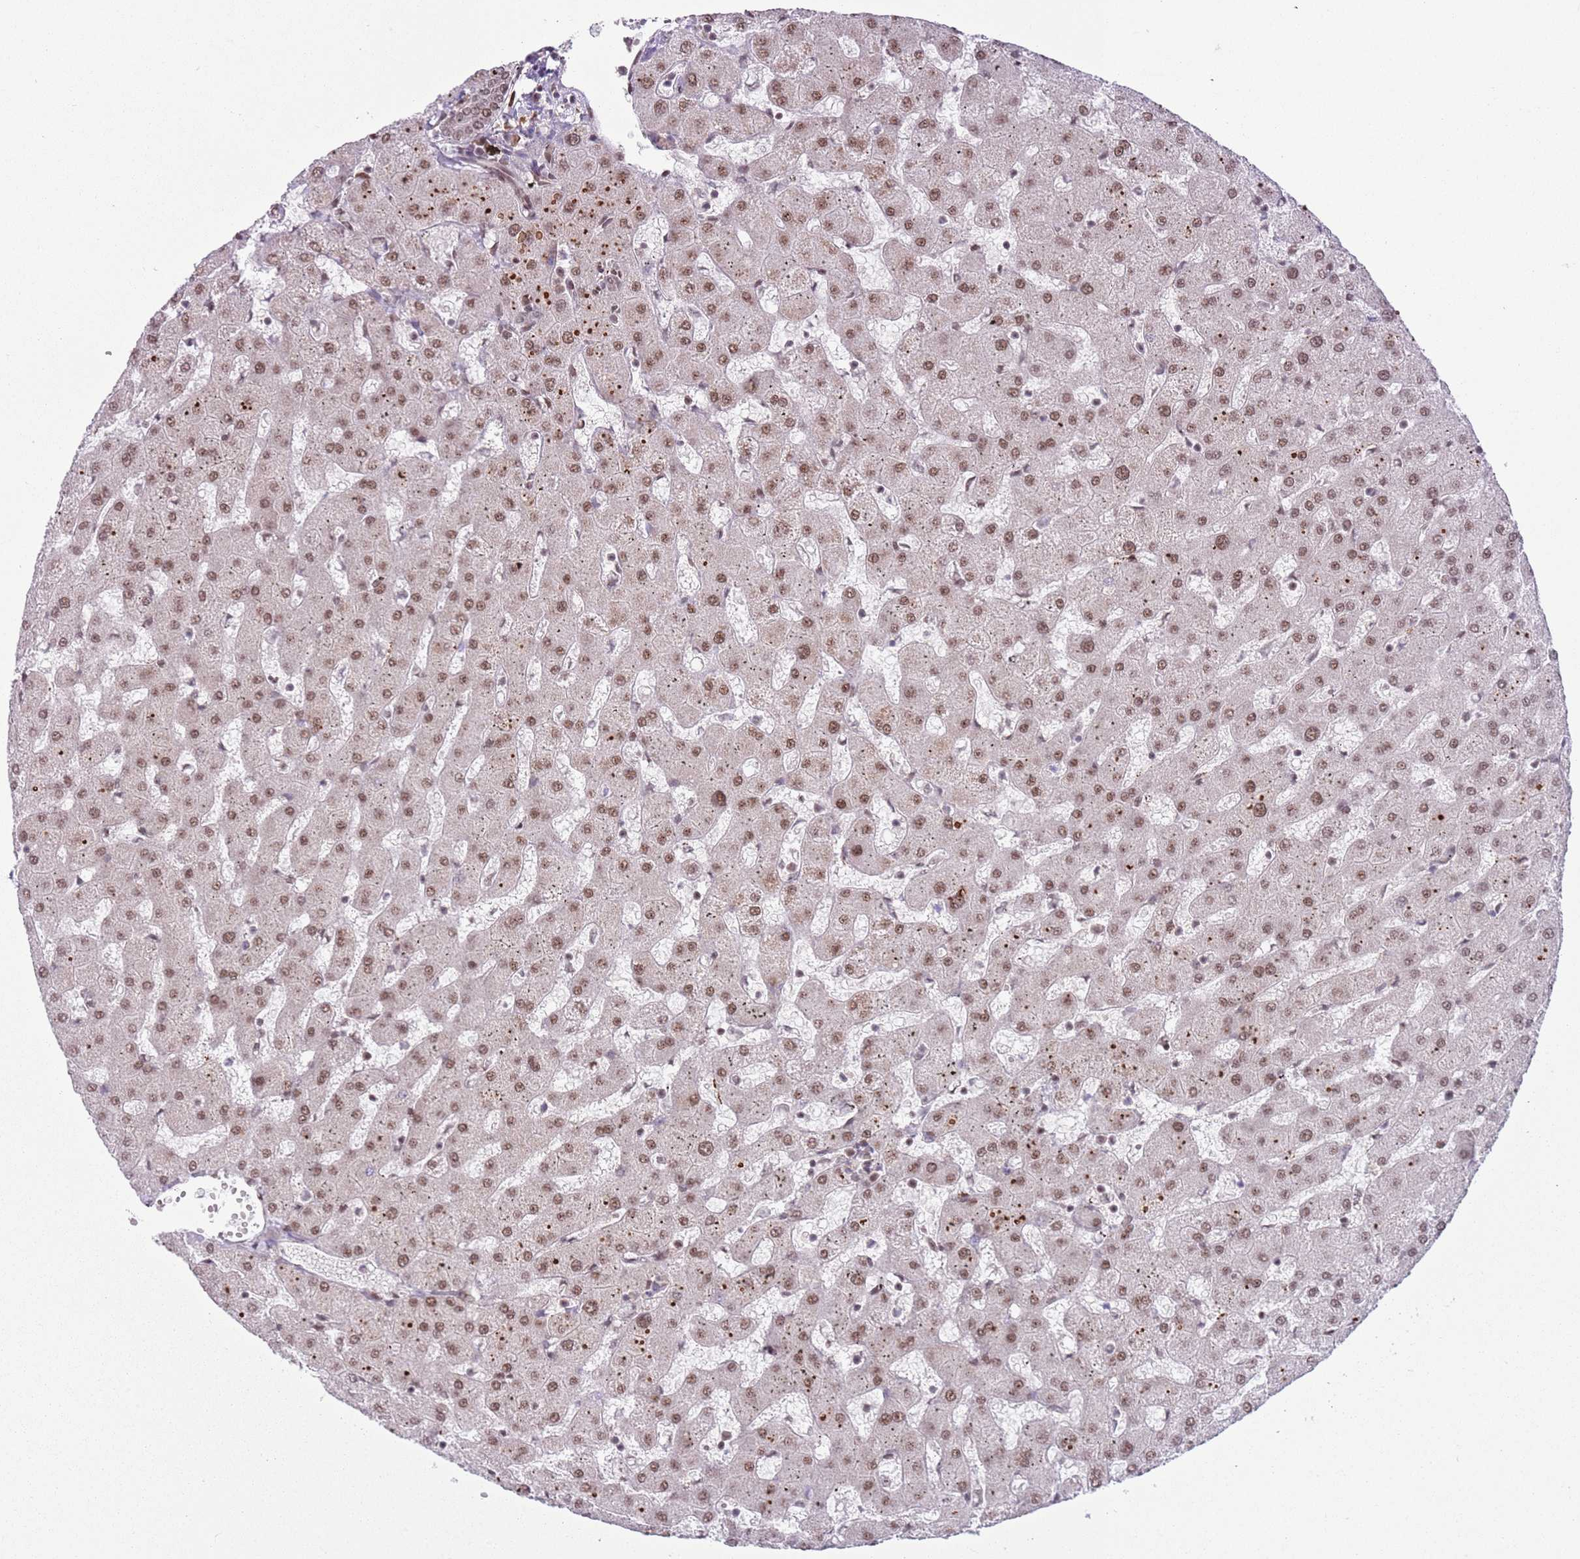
{"staining": {"intensity": "moderate", "quantity": ">75%", "location": "nuclear"}, "tissue": "liver", "cell_type": "Cholangiocytes", "image_type": "normal", "snomed": [{"axis": "morphology", "description": "Normal tissue, NOS"}, {"axis": "topography", "description": "Liver"}], "caption": "Protein staining displays moderate nuclear positivity in about >75% of cholangiocytes in benign liver.", "gene": "SIPA1L3", "patient": {"sex": "female", "age": 63}}